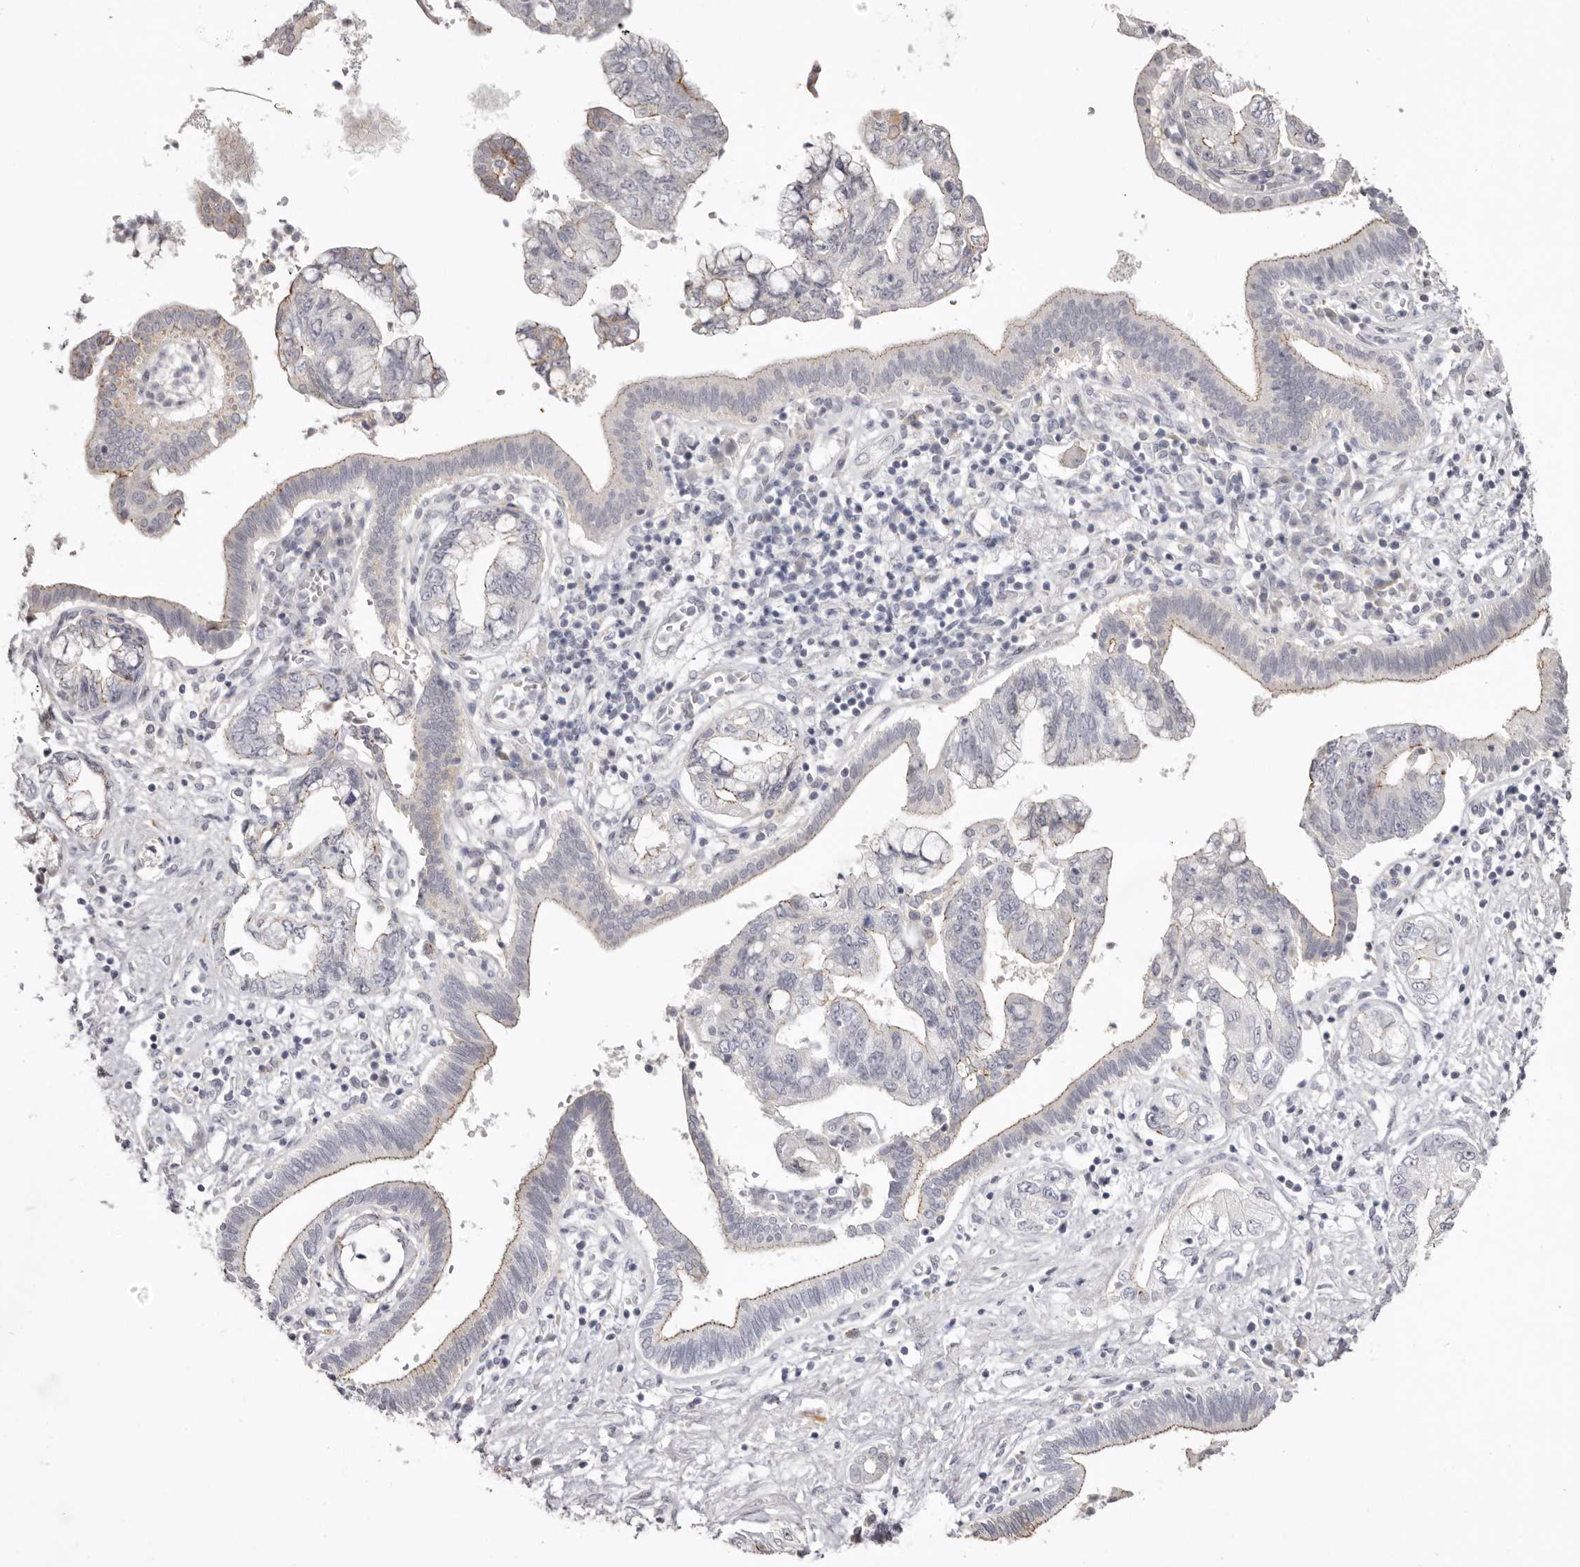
{"staining": {"intensity": "weak", "quantity": "25%-75%", "location": "cytoplasmic/membranous"}, "tissue": "pancreatic cancer", "cell_type": "Tumor cells", "image_type": "cancer", "snomed": [{"axis": "morphology", "description": "Adenocarcinoma, NOS"}, {"axis": "topography", "description": "Pancreas"}], "caption": "Protein analysis of pancreatic adenocarcinoma tissue shows weak cytoplasmic/membranous expression in about 25%-75% of tumor cells.", "gene": "PCDHB6", "patient": {"sex": "female", "age": 73}}